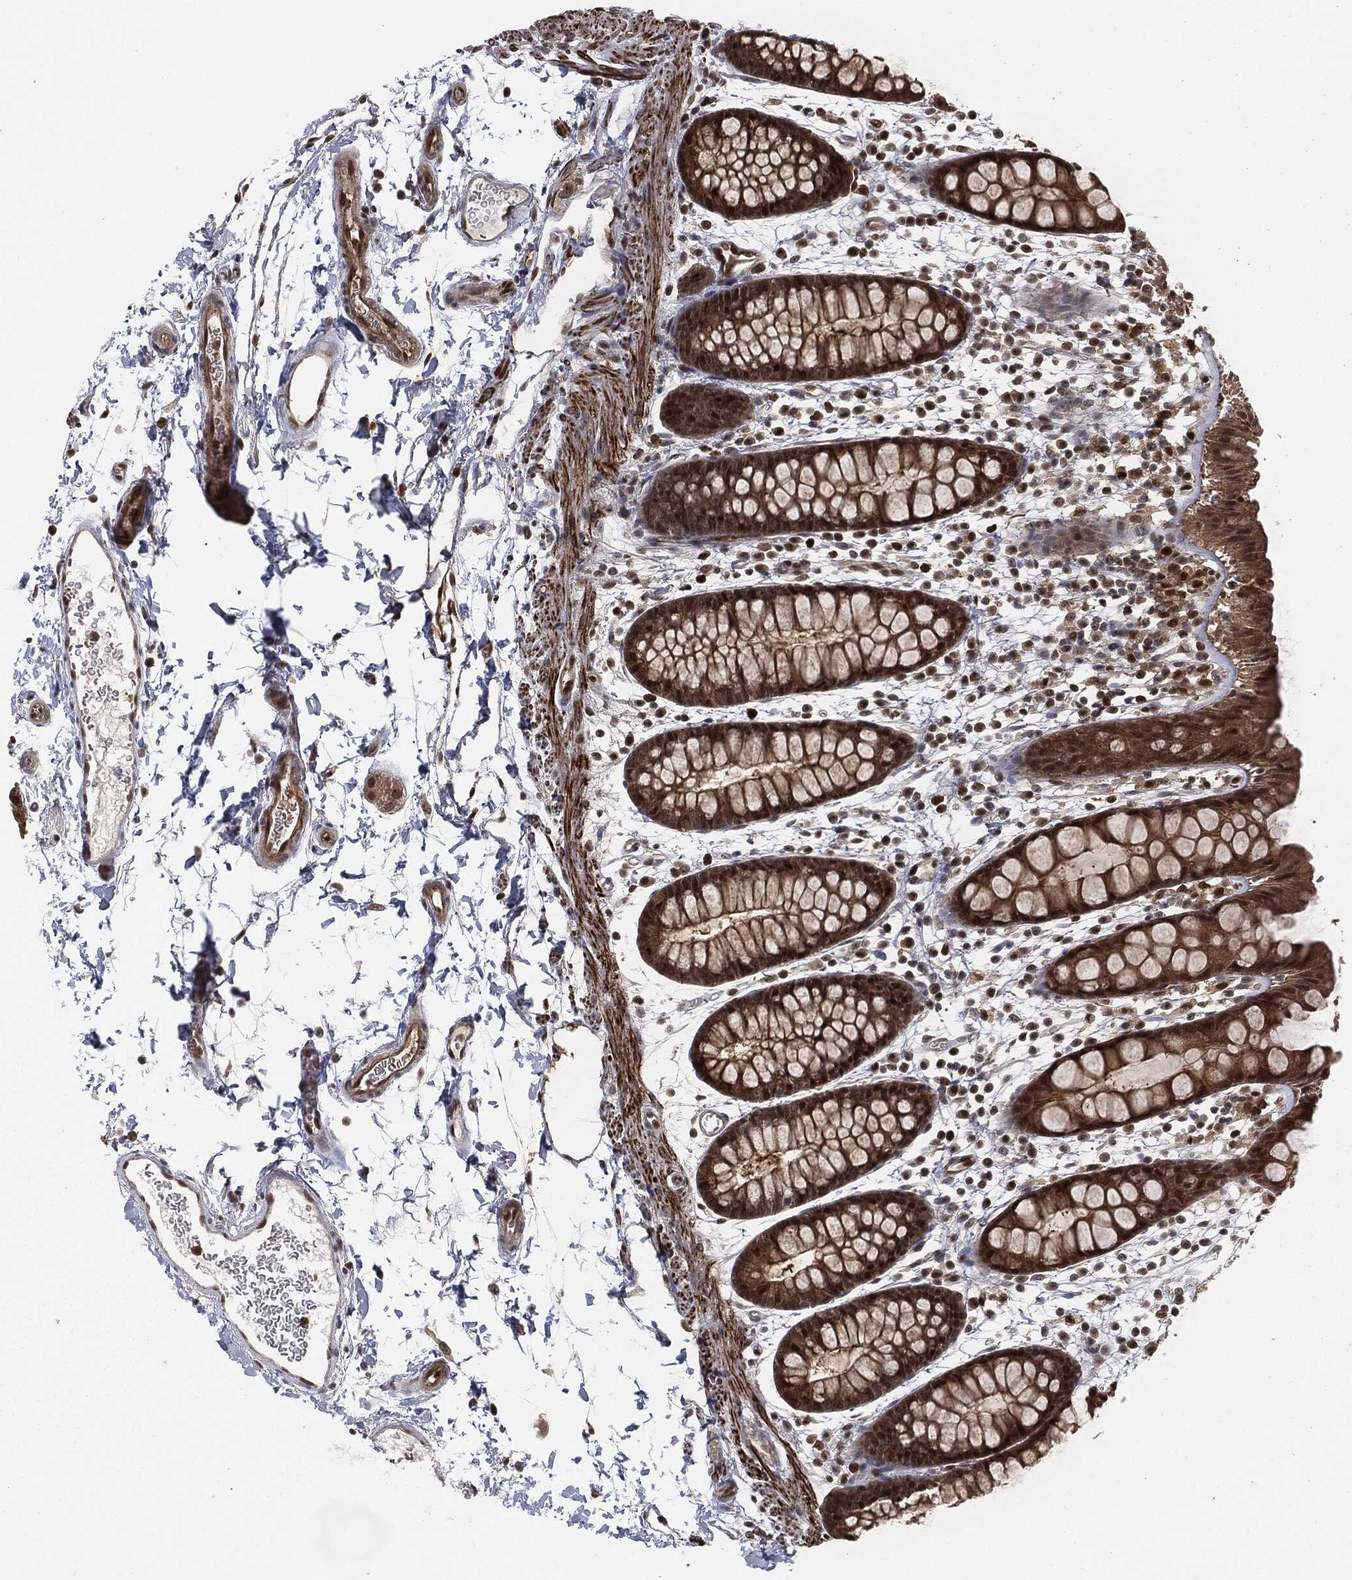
{"staining": {"intensity": "moderate", "quantity": ">75%", "location": "cytoplasmic/membranous"}, "tissue": "rectum", "cell_type": "Glandular cells", "image_type": "normal", "snomed": [{"axis": "morphology", "description": "Normal tissue, NOS"}, {"axis": "topography", "description": "Rectum"}], "caption": "An immunohistochemistry (IHC) micrograph of normal tissue is shown. Protein staining in brown highlights moderate cytoplasmic/membranous positivity in rectum within glandular cells.", "gene": "CAPRIN2", "patient": {"sex": "male", "age": 57}}